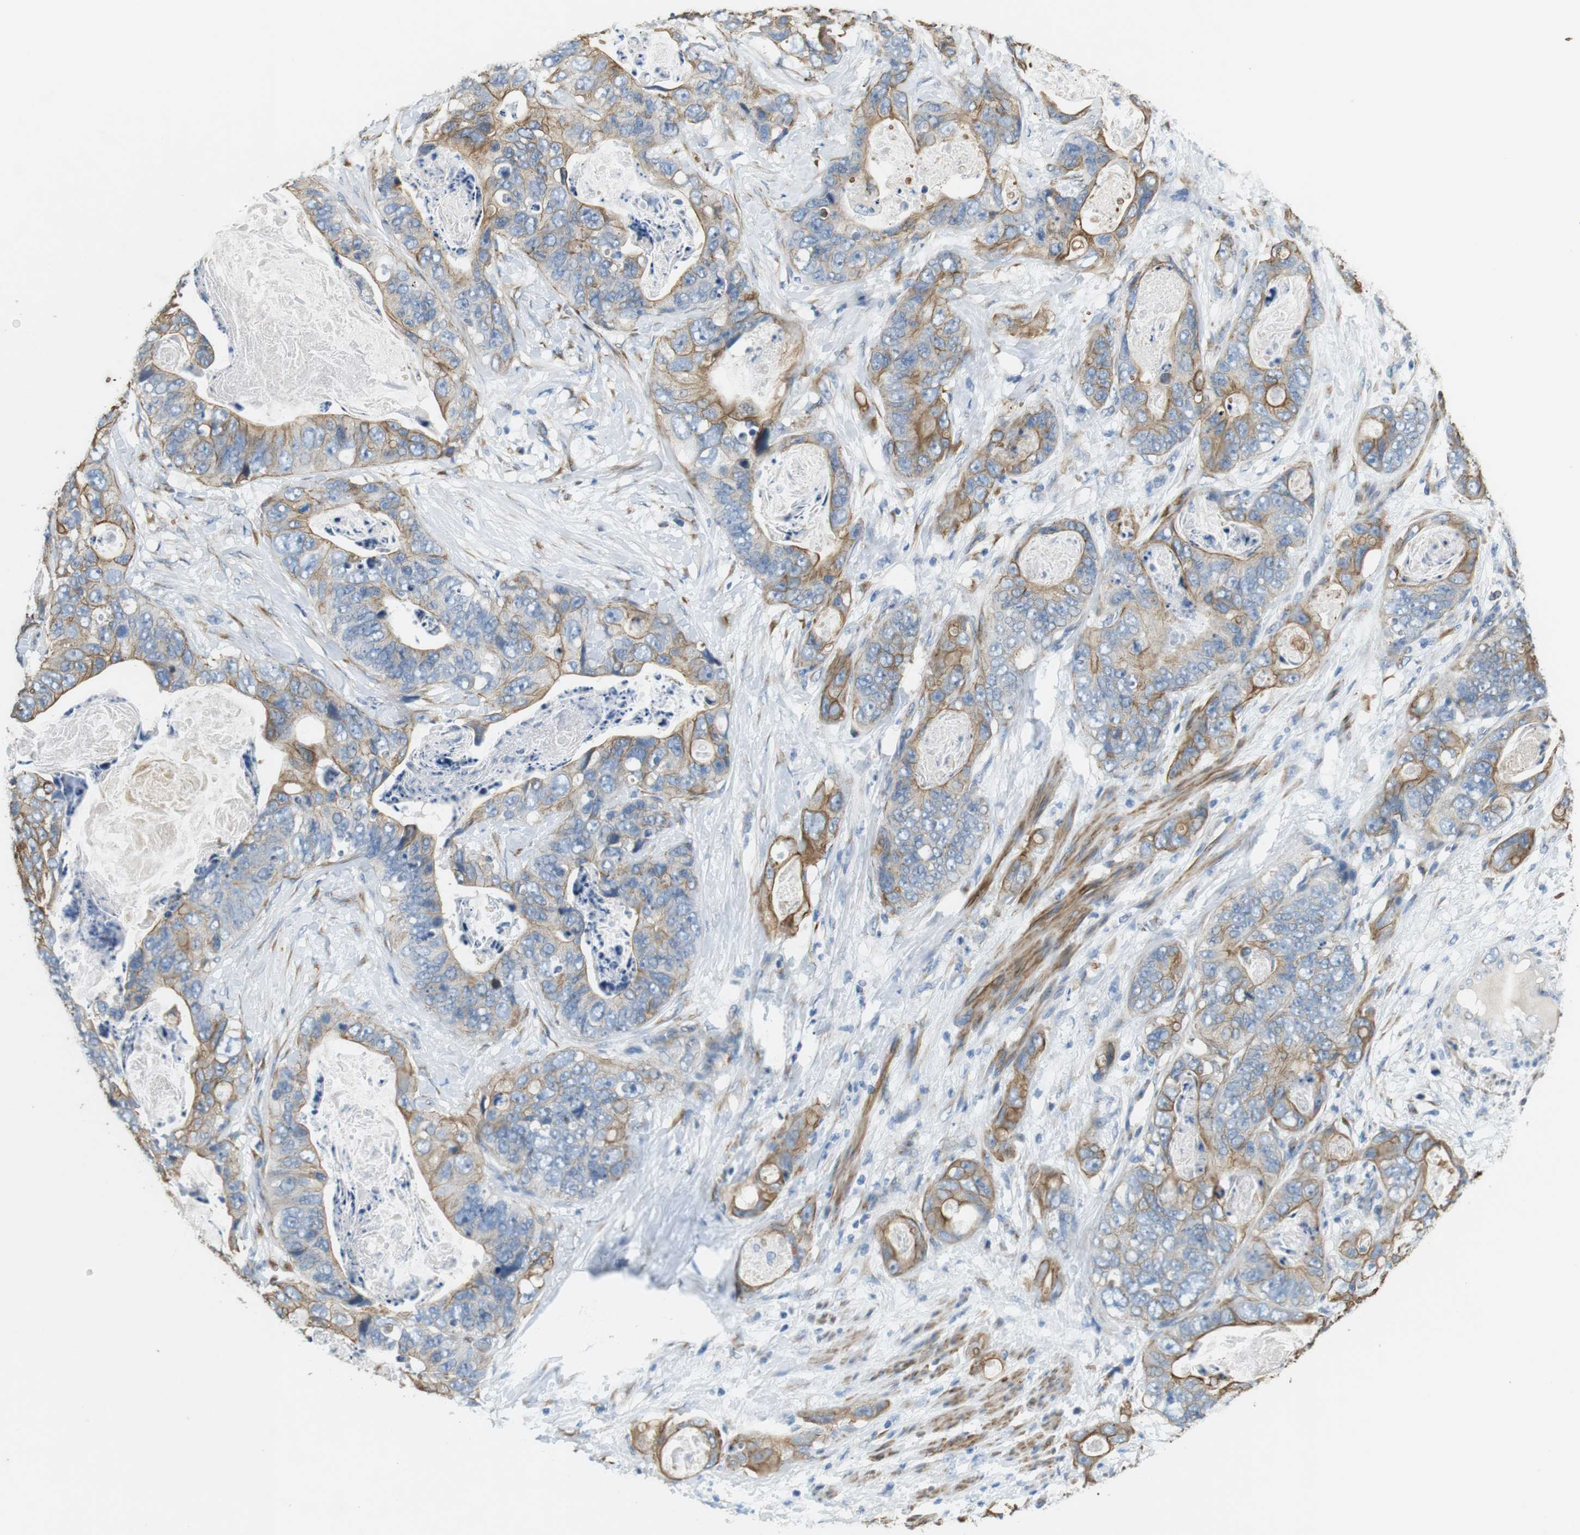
{"staining": {"intensity": "moderate", "quantity": "25%-75%", "location": "cytoplasmic/membranous"}, "tissue": "stomach cancer", "cell_type": "Tumor cells", "image_type": "cancer", "snomed": [{"axis": "morphology", "description": "Adenocarcinoma, NOS"}, {"axis": "topography", "description": "Stomach"}], "caption": "IHC photomicrograph of neoplastic tissue: human adenocarcinoma (stomach) stained using immunohistochemistry reveals medium levels of moderate protein expression localized specifically in the cytoplasmic/membranous of tumor cells, appearing as a cytoplasmic/membranous brown color.", "gene": "UNC5CL", "patient": {"sex": "female", "age": 89}}